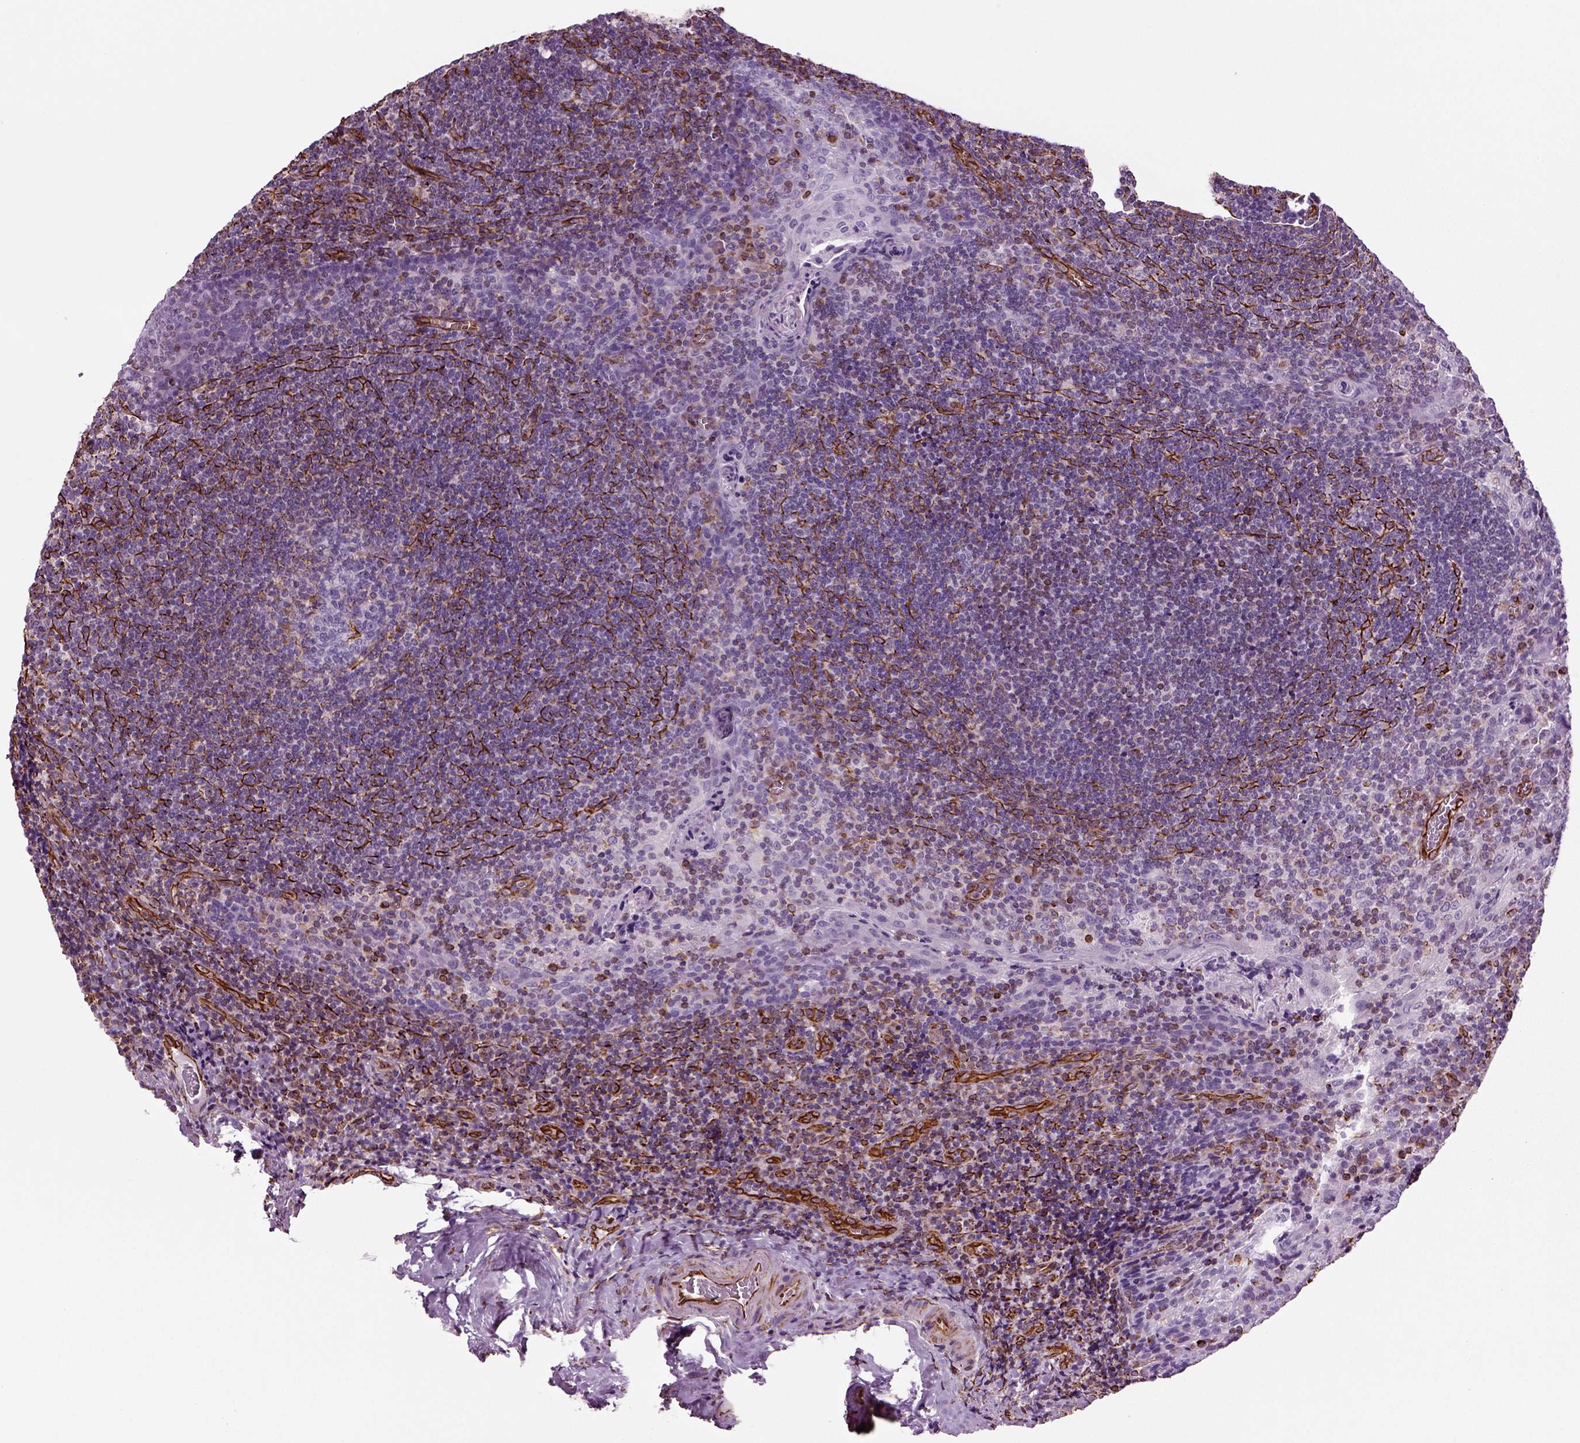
{"staining": {"intensity": "negative", "quantity": "none", "location": "none"}, "tissue": "tonsil", "cell_type": "Germinal center cells", "image_type": "normal", "snomed": [{"axis": "morphology", "description": "Normal tissue, NOS"}, {"axis": "morphology", "description": "Inflammation, NOS"}, {"axis": "topography", "description": "Tonsil"}], "caption": "DAB immunohistochemical staining of unremarkable human tonsil shows no significant positivity in germinal center cells.", "gene": "ACER3", "patient": {"sex": "female", "age": 31}}